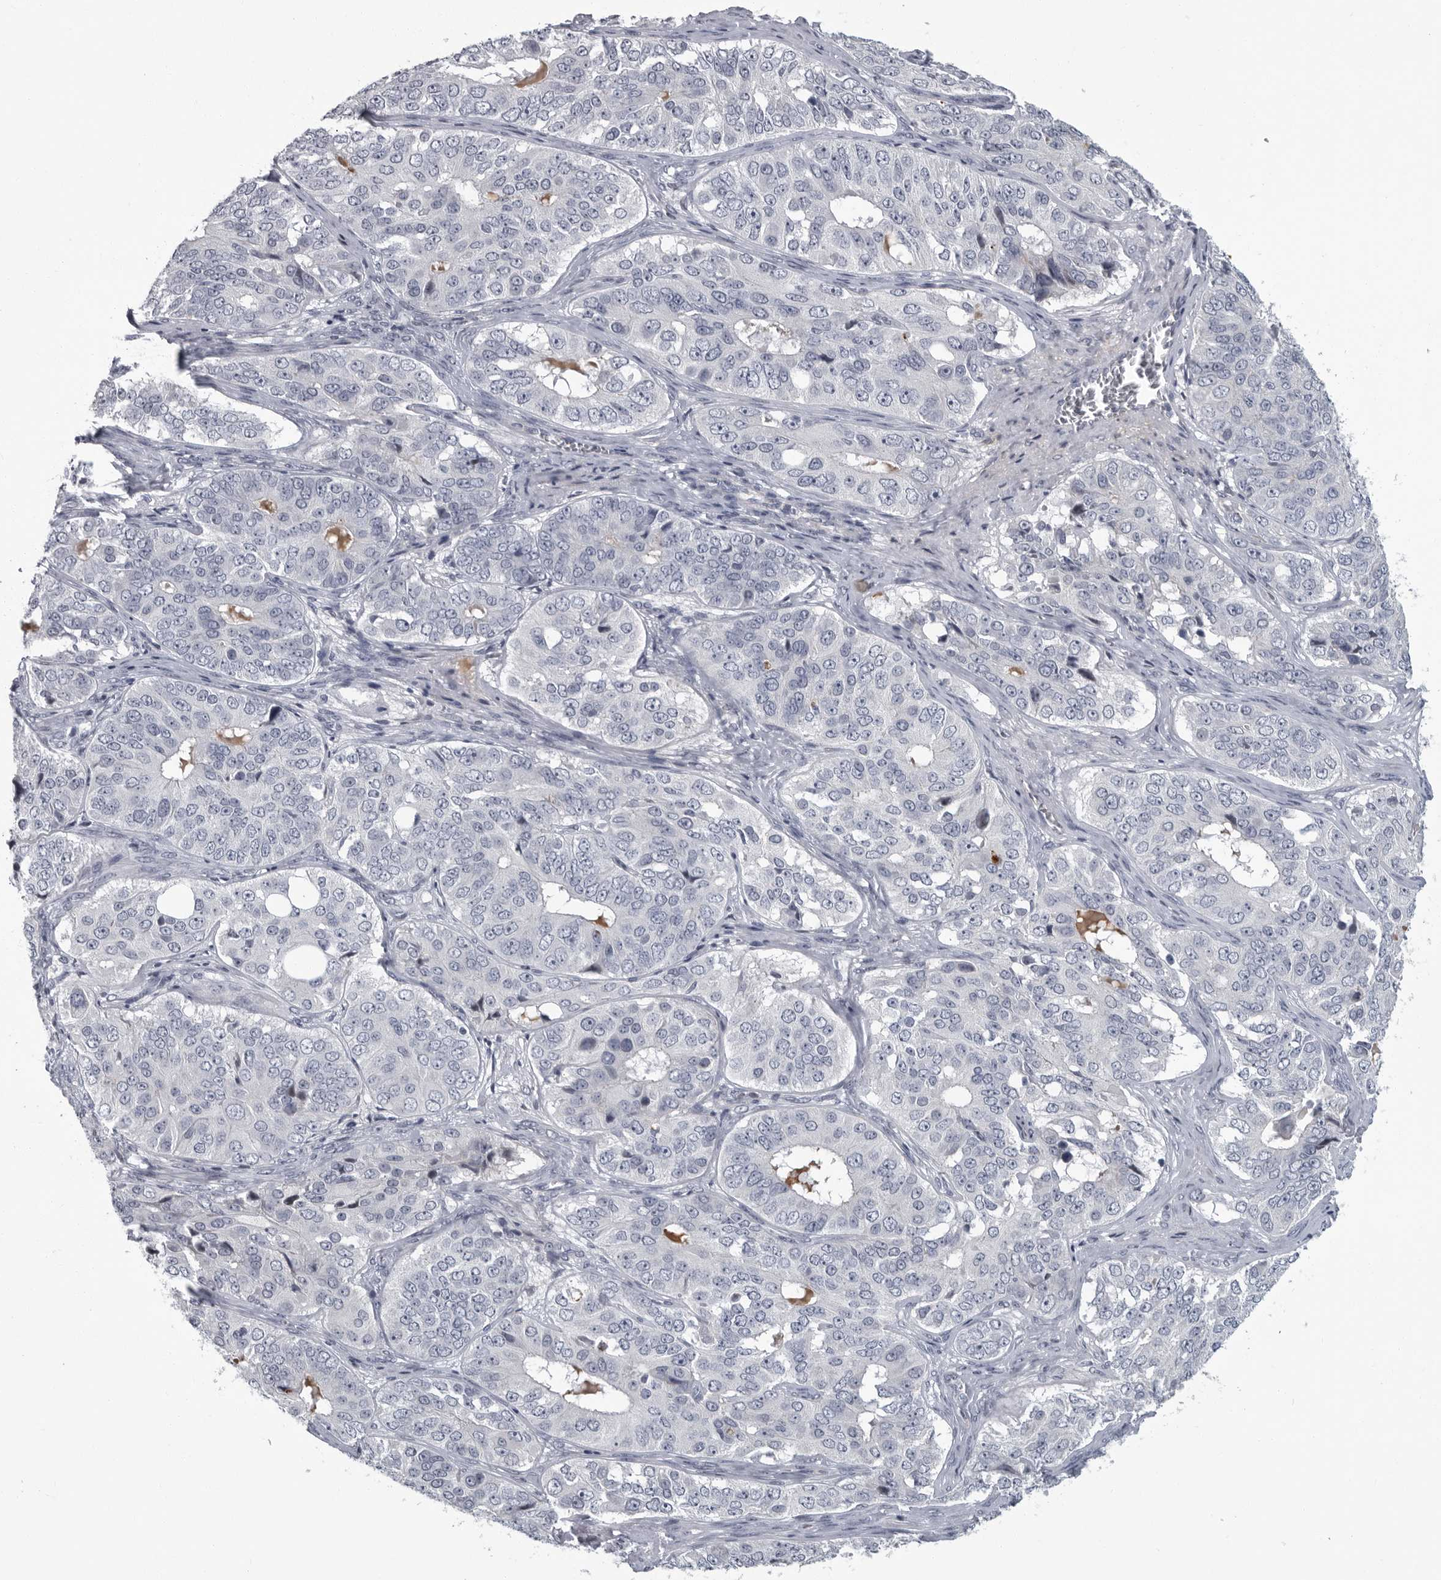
{"staining": {"intensity": "negative", "quantity": "none", "location": "none"}, "tissue": "ovarian cancer", "cell_type": "Tumor cells", "image_type": "cancer", "snomed": [{"axis": "morphology", "description": "Carcinoma, endometroid"}, {"axis": "topography", "description": "Ovary"}], "caption": "An IHC histopathology image of ovarian endometroid carcinoma is shown. There is no staining in tumor cells of ovarian endometroid carcinoma.", "gene": "SLC25A39", "patient": {"sex": "female", "age": 51}}